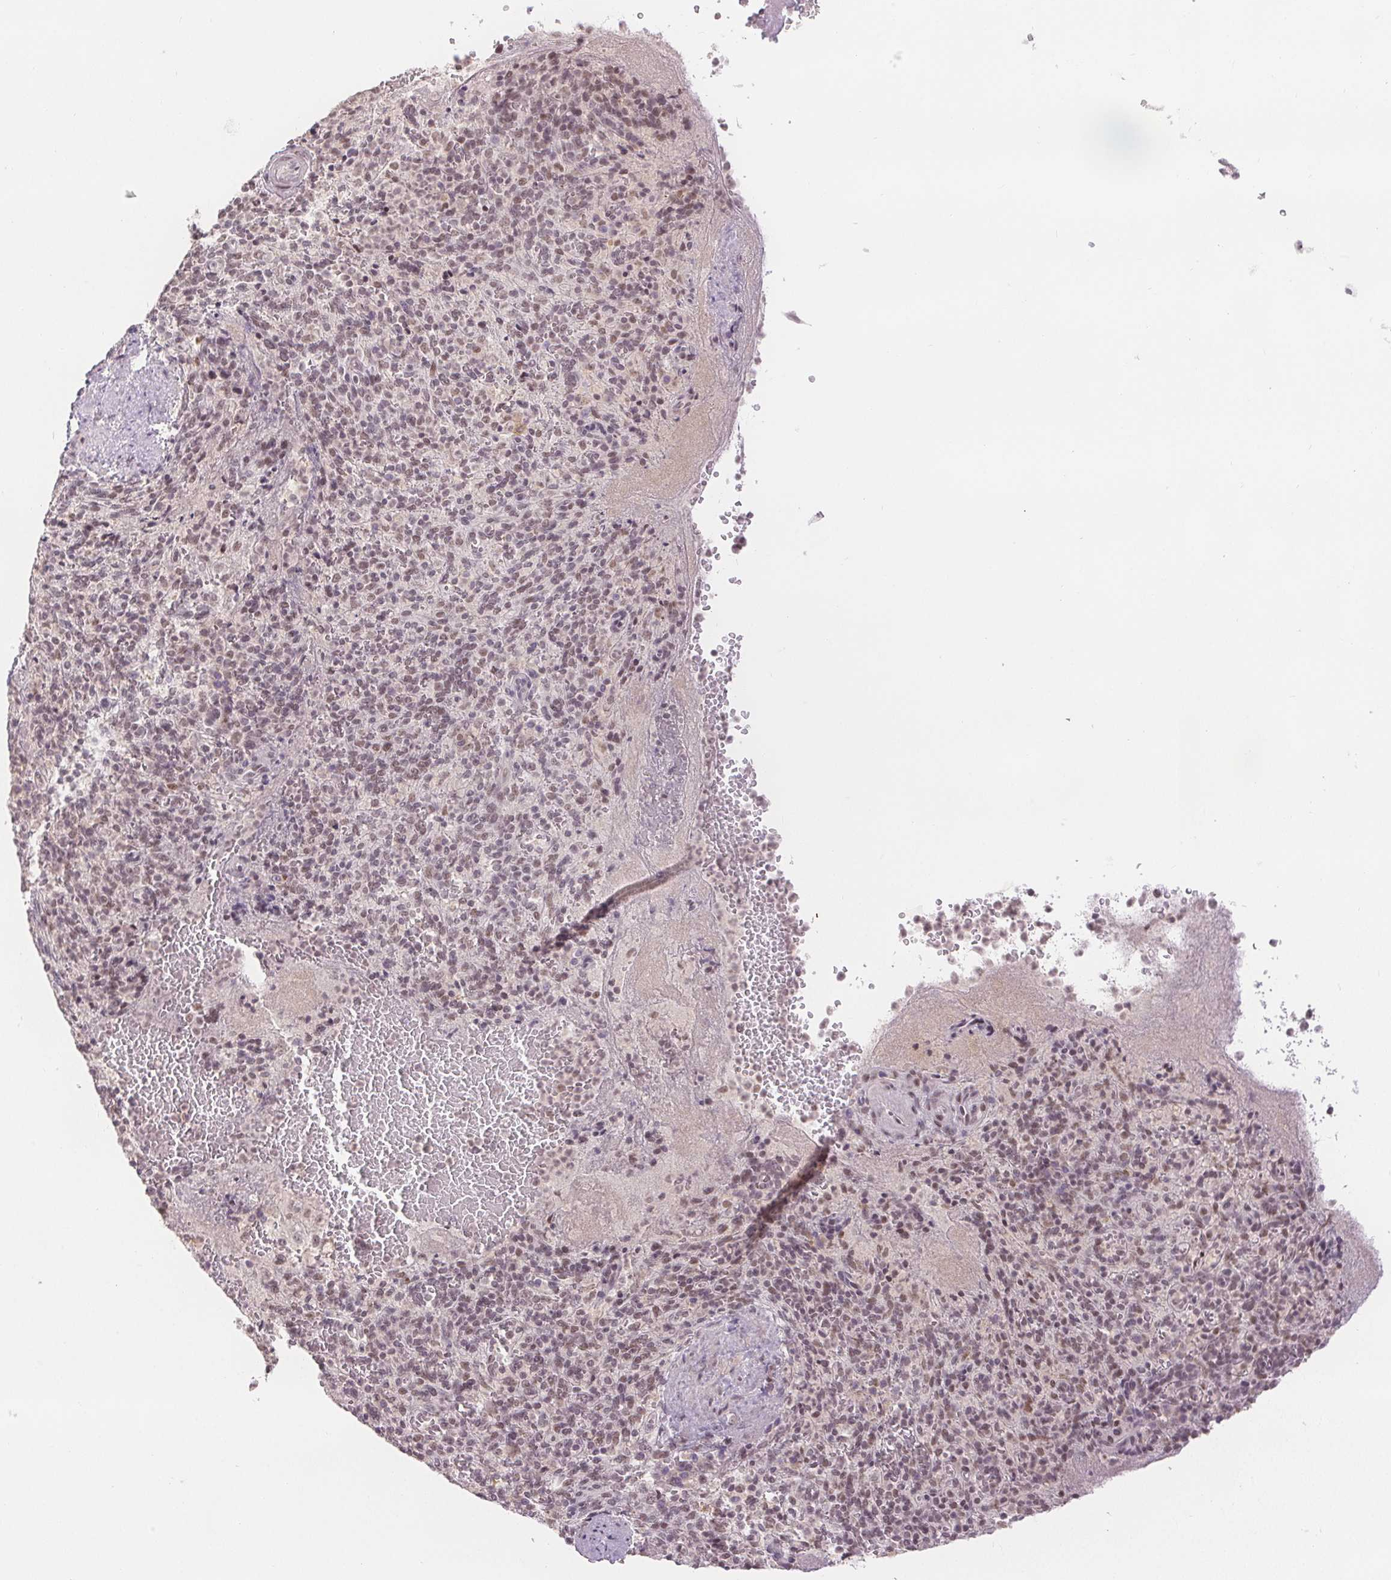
{"staining": {"intensity": "weak", "quantity": "25%-75%", "location": "nuclear"}, "tissue": "spleen", "cell_type": "Cells in red pulp", "image_type": "normal", "snomed": [{"axis": "morphology", "description": "Normal tissue, NOS"}, {"axis": "topography", "description": "Spleen"}], "caption": "Normal spleen displays weak nuclear positivity in about 25%-75% of cells in red pulp, visualized by immunohistochemistry. Using DAB (3,3'-diaminobenzidine) (brown) and hematoxylin (blue) stains, captured at high magnification using brightfield microscopy.", "gene": "DEK", "patient": {"sex": "female", "age": 74}}